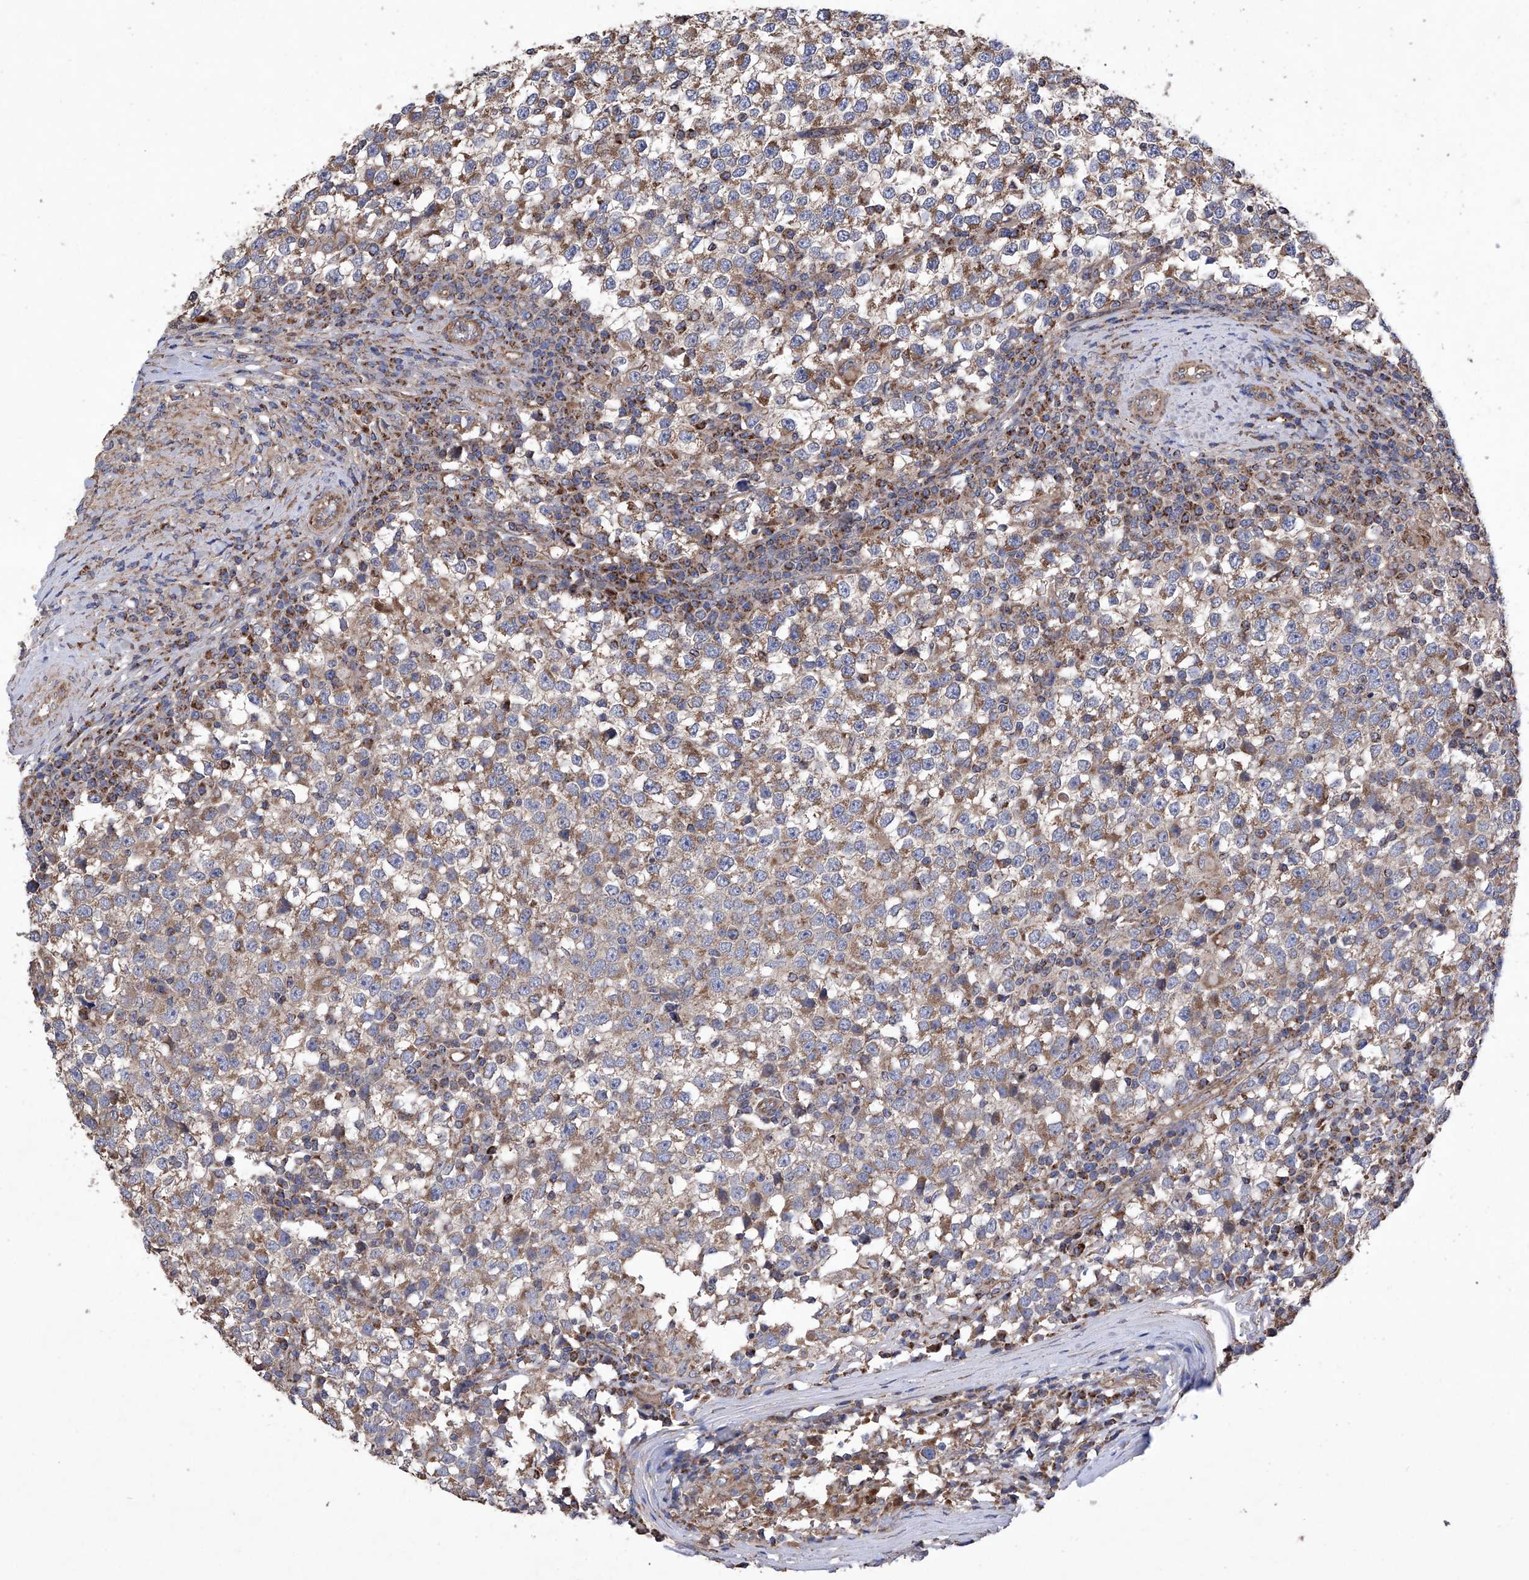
{"staining": {"intensity": "moderate", "quantity": ">75%", "location": "cytoplasmic/membranous"}, "tissue": "testis cancer", "cell_type": "Tumor cells", "image_type": "cancer", "snomed": [{"axis": "morphology", "description": "Seminoma, NOS"}, {"axis": "topography", "description": "Testis"}], "caption": "This is a micrograph of immunohistochemistry (IHC) staining of testis cancer (seminoma), which shows moderate positivity in the cytoplasmic/membranous of tumor cells.", "gene": "EFCAB2", "patient": {"sex": "male", "age": 65}}